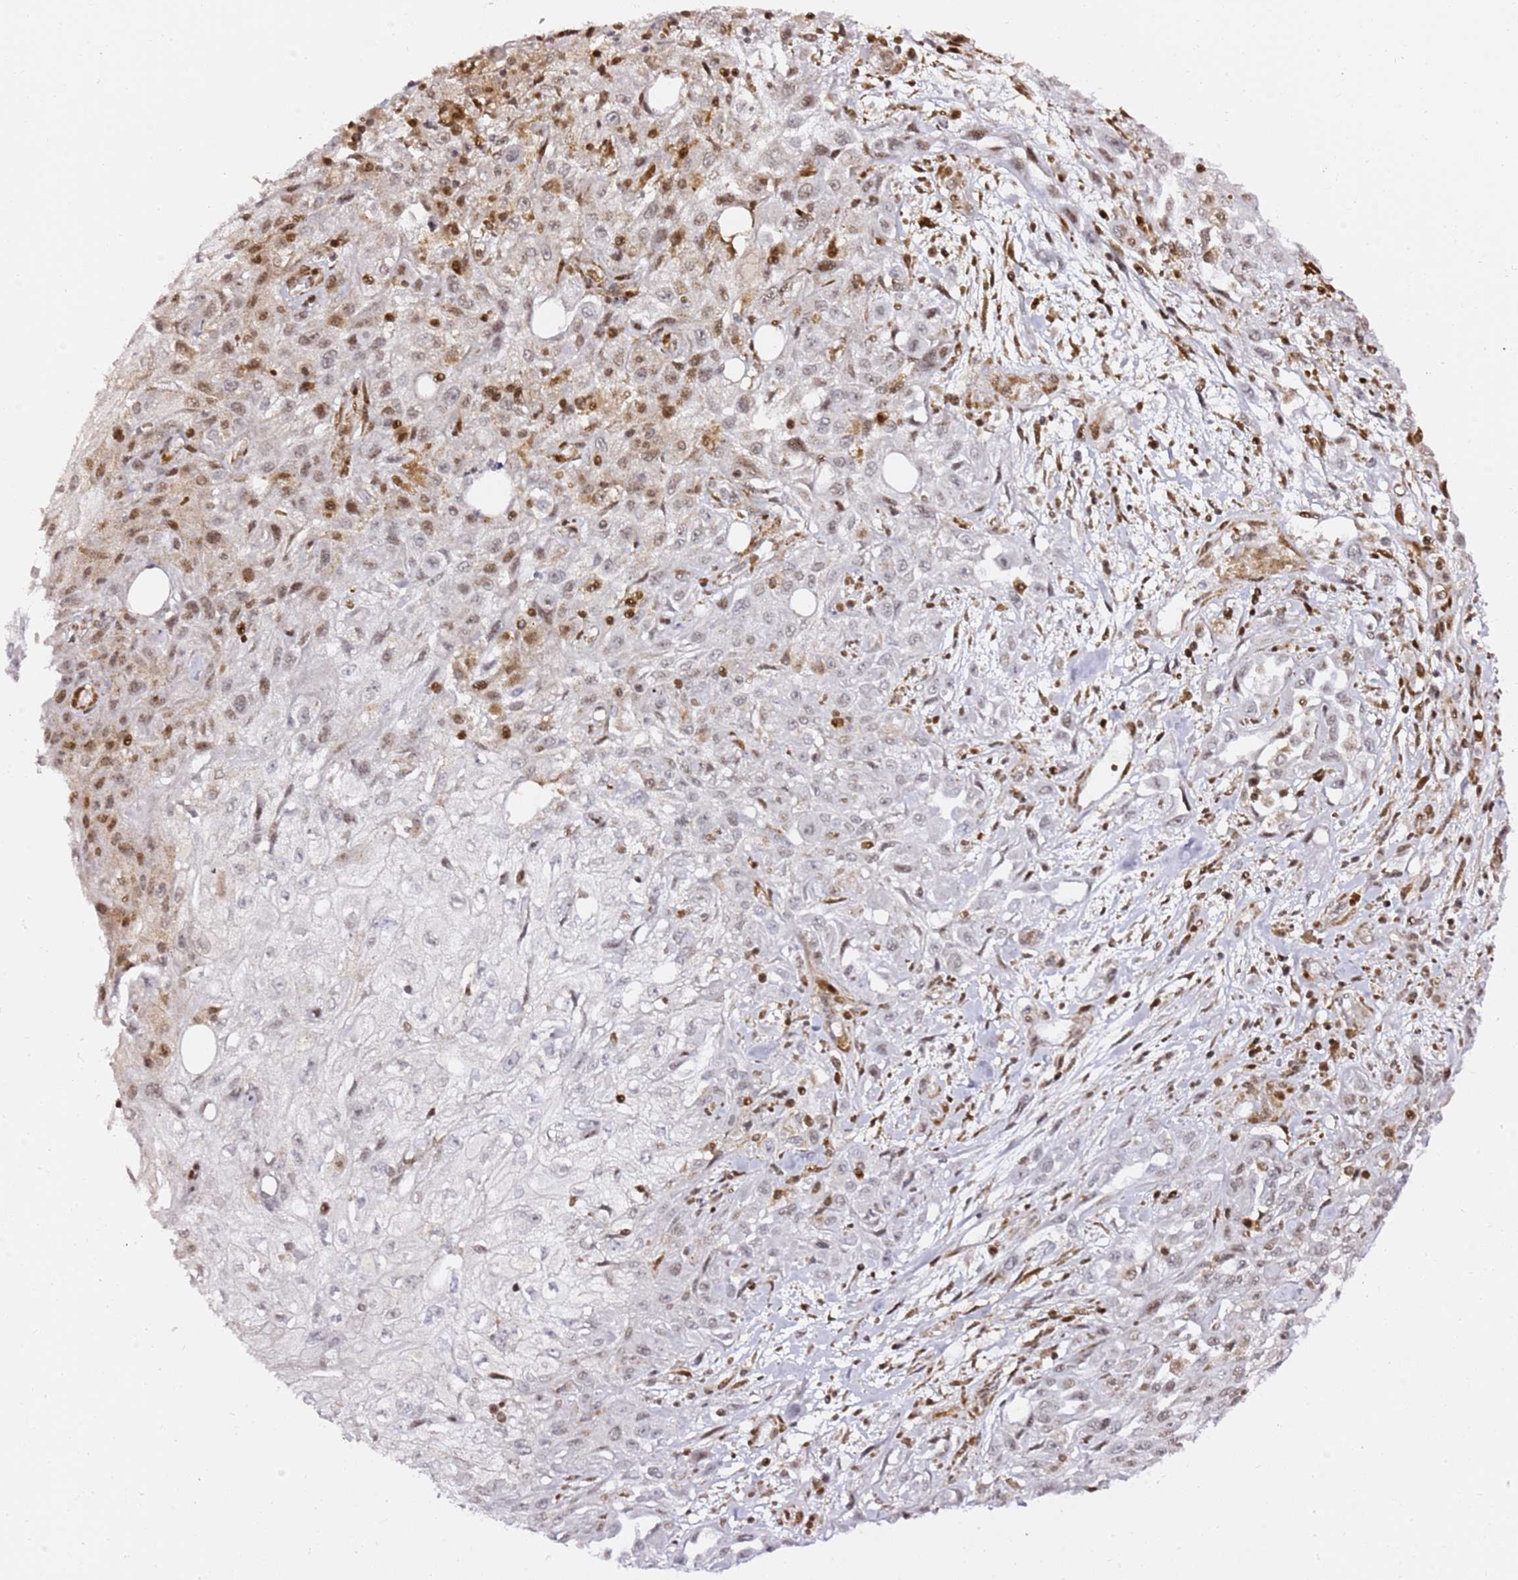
{"staining": {"intensity": "moderate", "quantity": "<25%", "location": "nuclear"}, "tissue": "skin cancer", "cell_type": "Tumor cells", "image_type": "cancer", "snomed": [{"axis": "morphology", "description": "Squamous cell carcinoma, NOS"}, {"axis": "morphology", "description": "Squamous cell carcinoma, metastatic, NOS"}, {"axis": "topography", "description": "Skin"}, {"axis": "topography", "description": "Lymph node"}], "caption": "Immunohistochemical staining of skin metastatic squamous cell carcinoma exhibits moderate nuclear protein expression in approximately <25% of tumor cells.", "gene": "GBP2", "patient": {"sex": "male", "age": 75}}